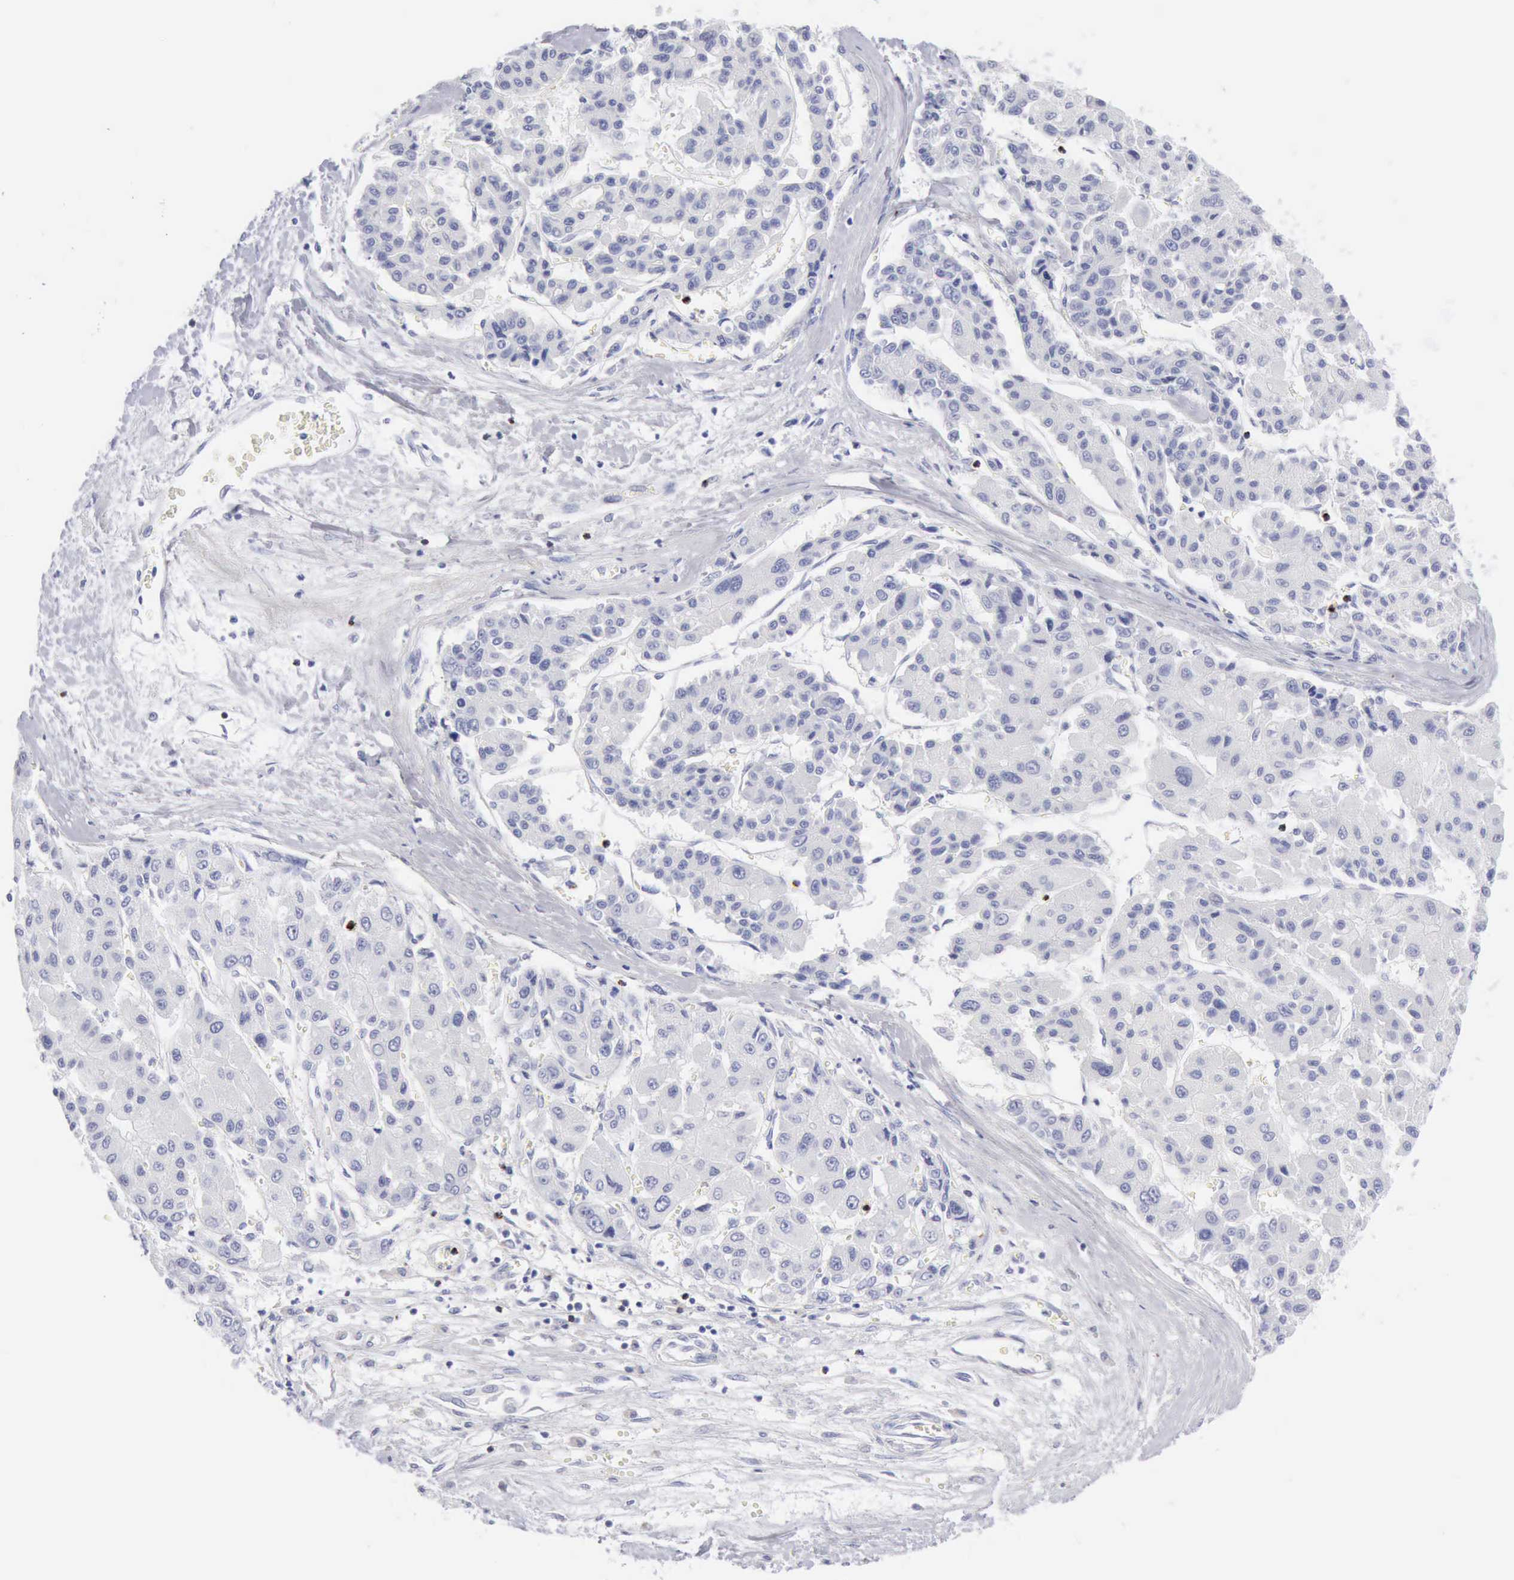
{"staining": {"intensity": "negative", "quantity": "none", "location": "none"}, "tissue": "liver cancer", "cell_type": "Tumor cells", "image_type": "cancer", "snomed": [{"axis": "morphology", "description": "Carcinoma, Hepatocellular, NOS"}, {"axis": "topography", "description": "Liver"}], "caption": "This is an IHC histopathology image of human liver cancer. There is no staining in tumor cells.", "gene": "GZMB", "patient": {"sex": "male", "age": 64}}